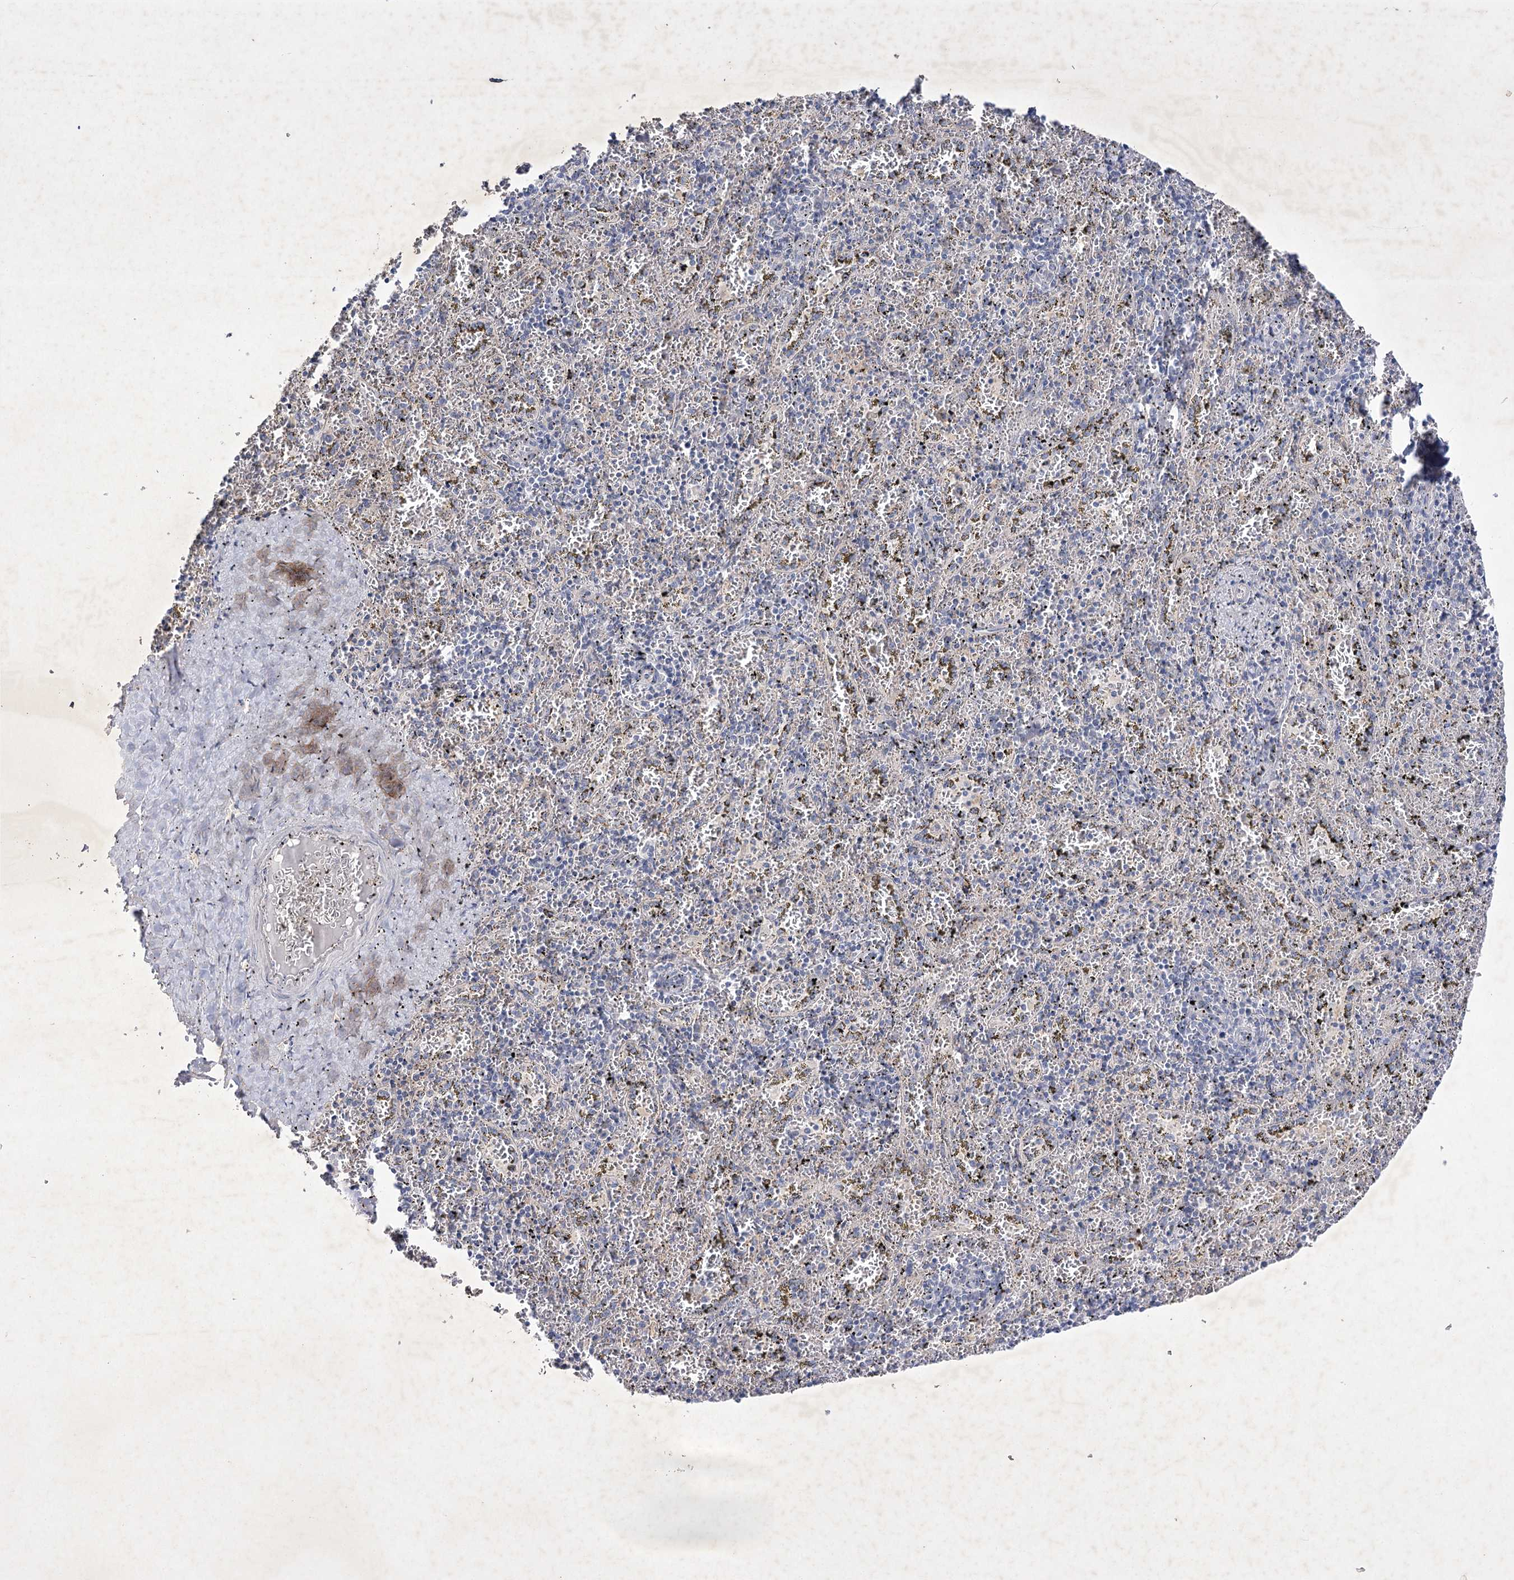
{"staining": {"intensity": "negative", "quantity": "none", "location": "none"}, "tissue": "spleen", "cell_type": "Cells in red pulp", "image_type": "normal", "snomed": [{"axis": "morphology", "description": "Normal tissue, NOS"}, {"axis": "topography", "description": "Spleen"}], "caption": "The image shows no staining of cells in red pulp in normal spleen.", "gene": "COX15", "patient": {"sex": "male", "age": 11}}